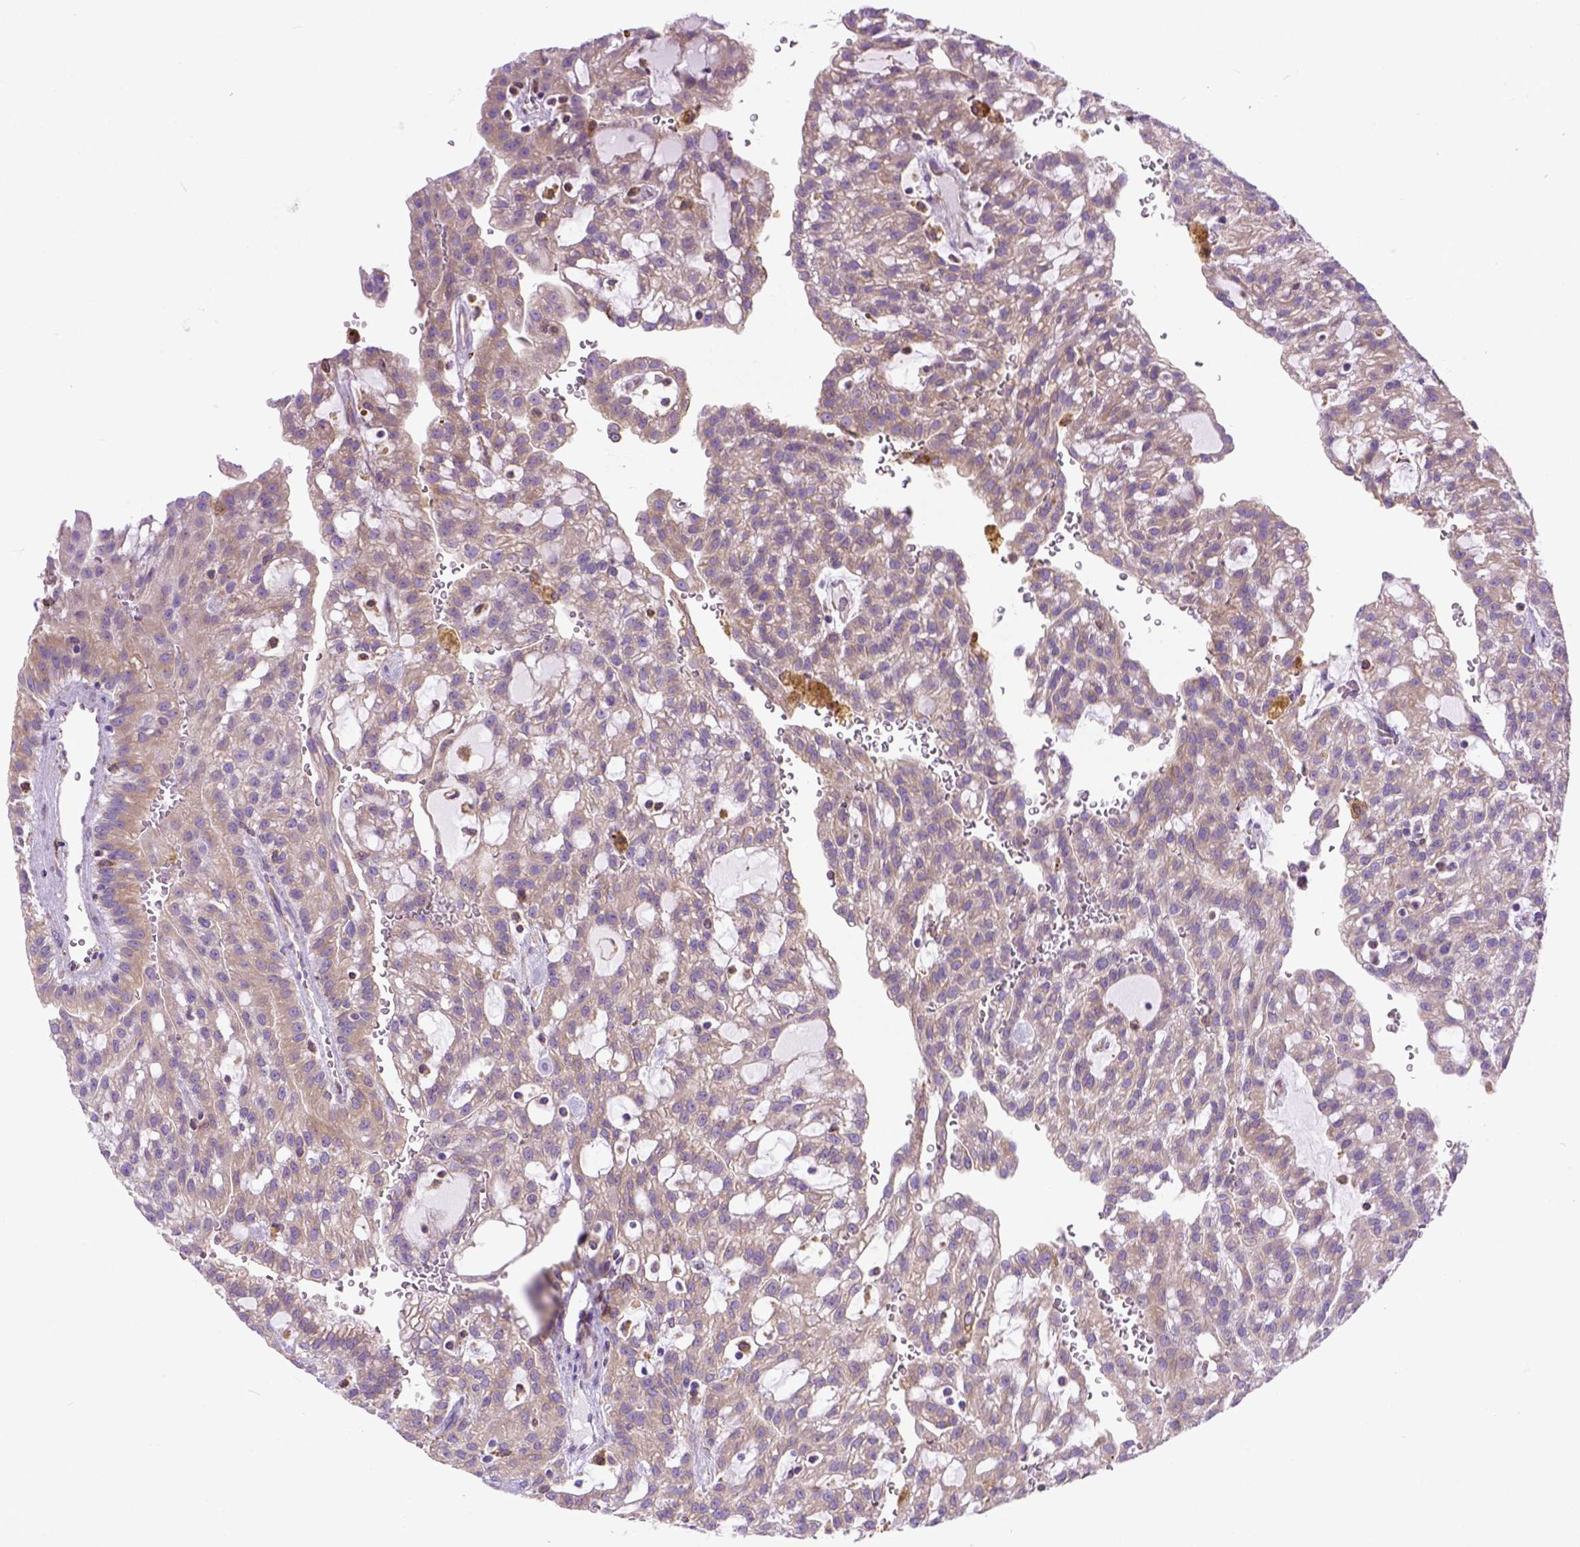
{"staining": {"intensity": "moderate", "quantity": ">75%", "location": "cytoplasmic/membranous"}, "tissue": "renal cancer", "cell_type": "Tumor cells", "image_type": "cancer", "snomed": [{"axis": "morphology", "description": "Adenocarcinoma, NOS"}, {"axis": "topography", "description": "Kidney"}], "caption": "Renal cancer stained with a brown dye reveals moderate cytoplasmic/membranous positive positivity in about >75% of tumor cells.", "gene": "PLK4", "patient": {"sex": "male", "age": 63}}